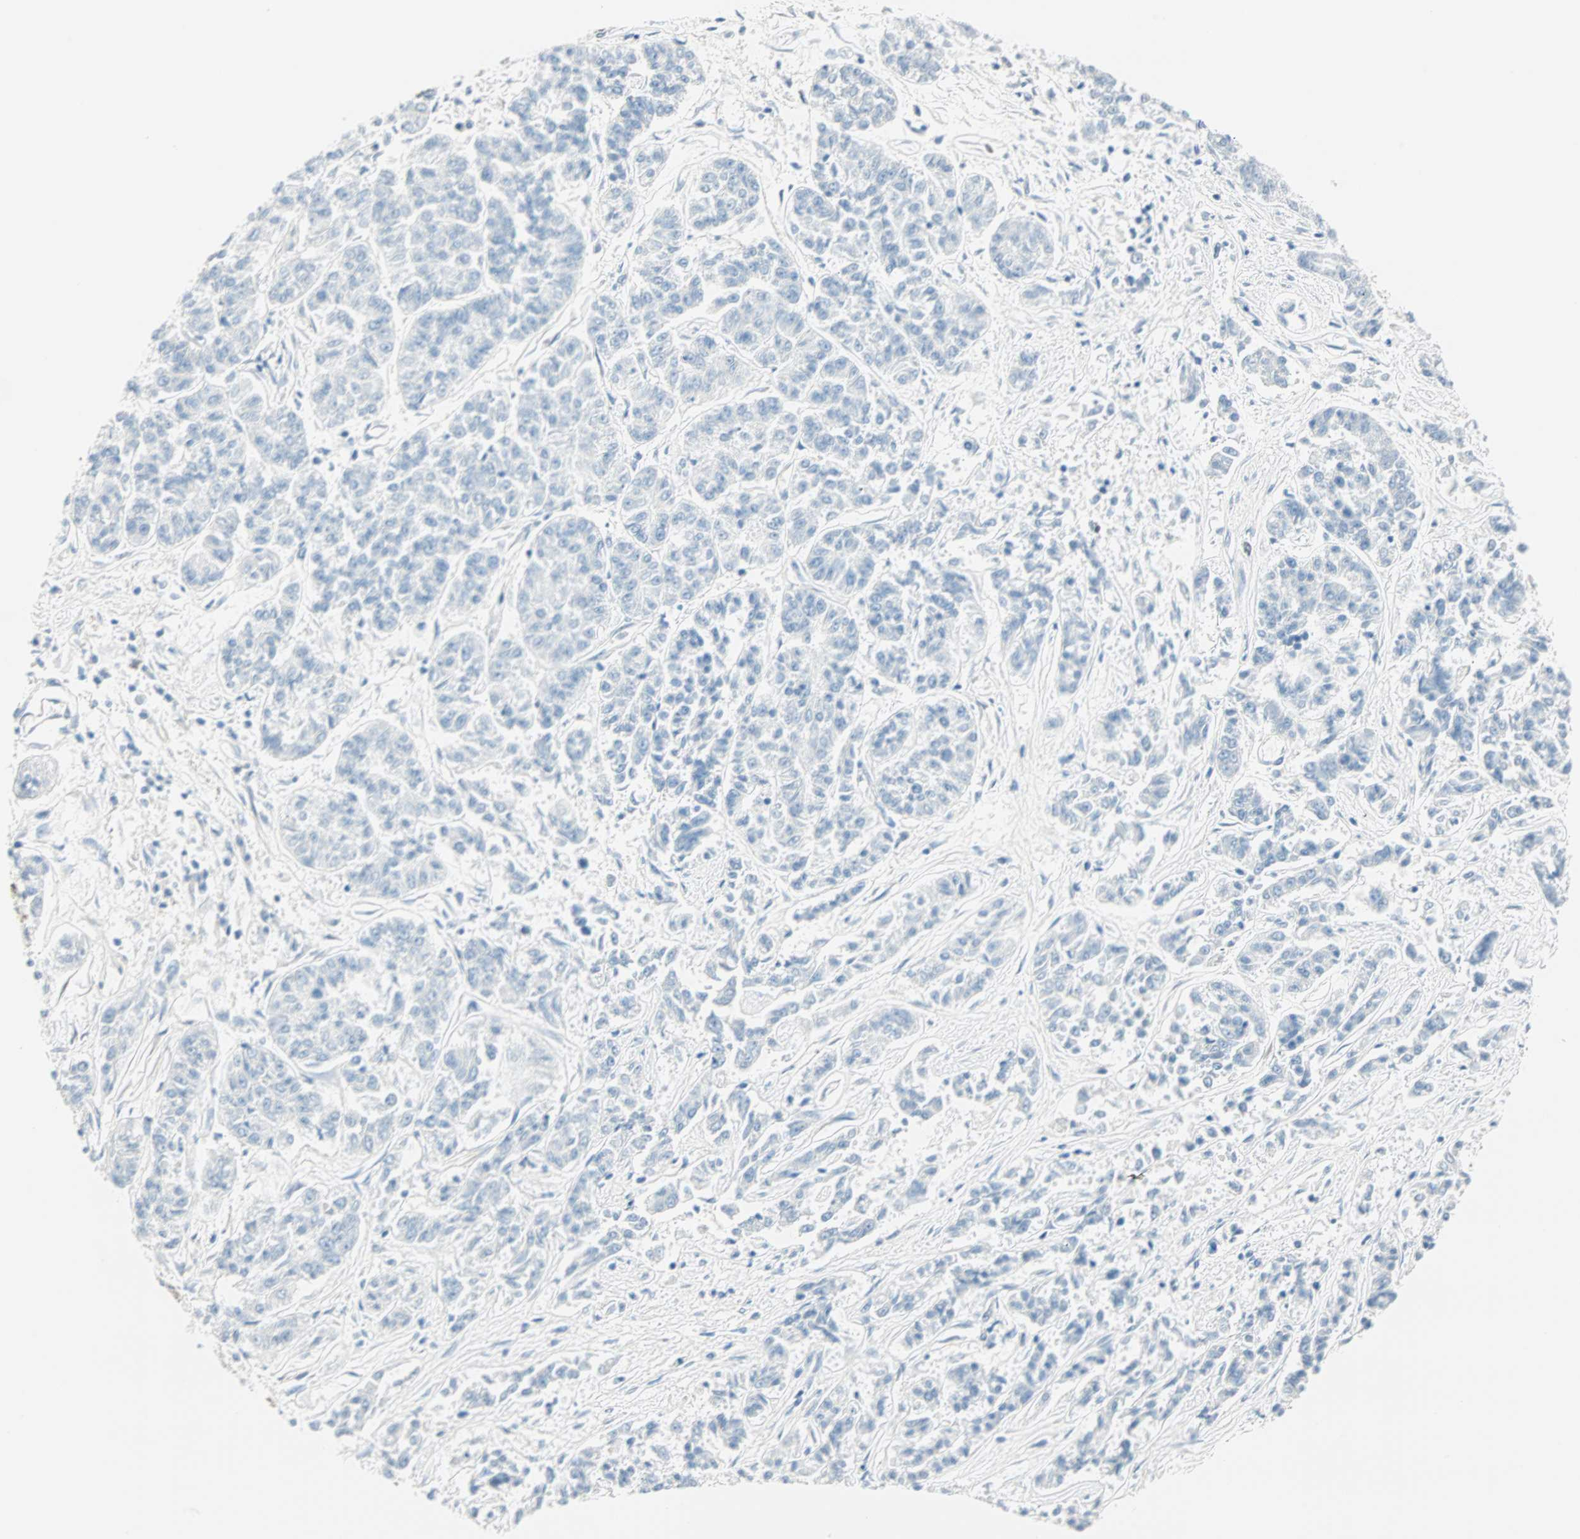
{"staining": {"intensity": "negative", "quantity": "none", "location": "none"}, "tissue": "lung cancer", "cell_type": "Tumor cells", "image_type": "cancer", "snomed": [{"axis": "morphology", "description": "Adenocarcinoma, NOS"}, {"axis": "topography", "description": "Lung"}], "caption": "Human lung cancer (adenocarcinoma) stained for a protein using immunohistochemistry (IHC) exhibits no positivity in tumor cells.", "gene": "MLLT10", "patient": {"sex": "male", "age": 84}}